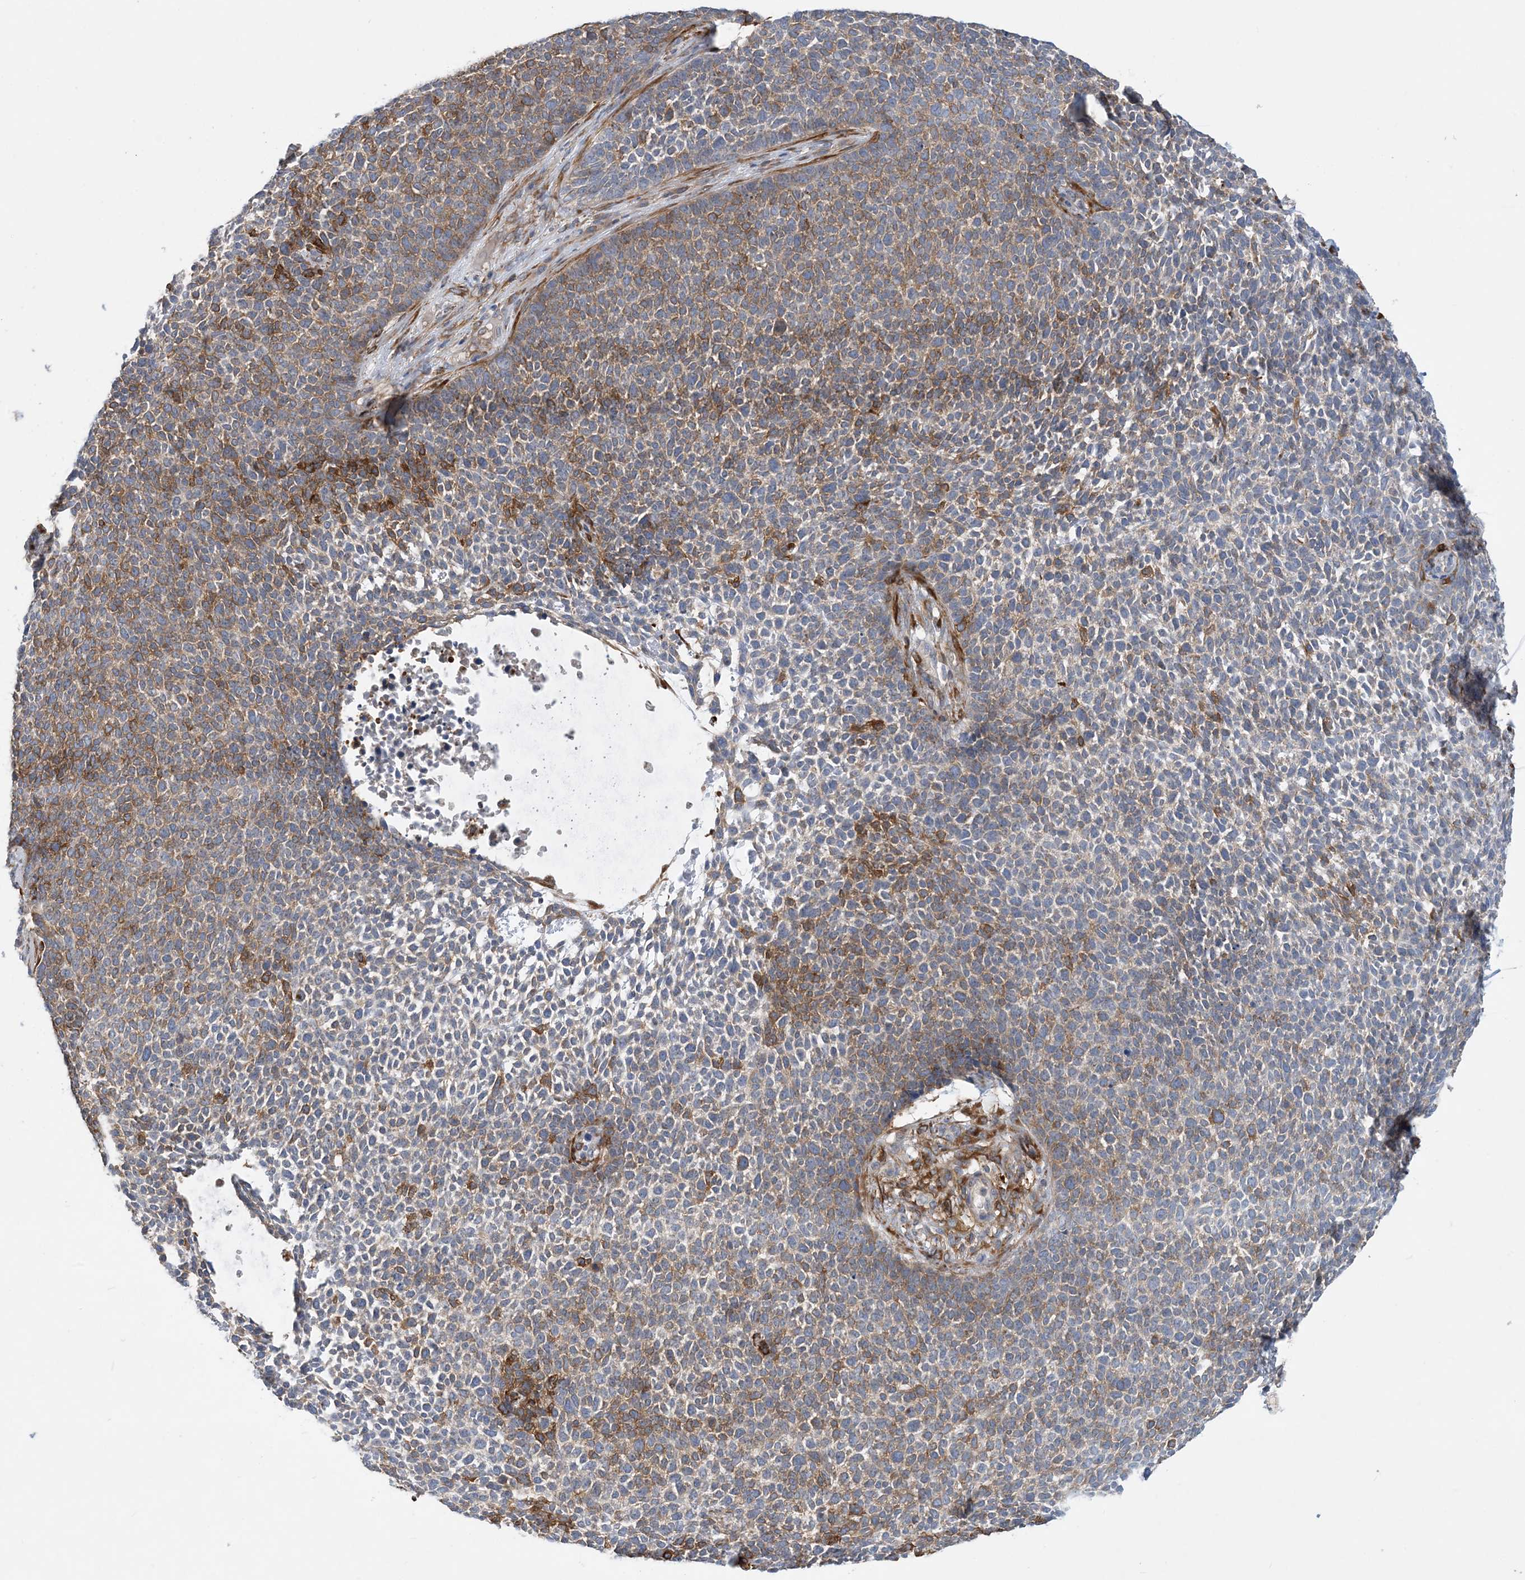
{"staining": {"intensity": "moderate", "quantity": "25%-75%", "location": "cytoplasmic/membranous"}, "tissue": "skin cancer", "cell_type": "Tumor cells", "image_type": "cancer", "snomed": [{"axis": "morphology", "description": "Basal cell carcinoma"}, {"axis": "topography", "description": "Skin"}], "caption": "Brown immunohistochemical staining in human skin basal cell carcinoma shows moderate cytoplasmic/membranous expression in about 25%-75% of tumor cells. The staining is performed using DAB brown chromogen to label protein expression. The nuclei are counter-stained blue using hematoxylin.", "gene": "EIF2A", "patient": {"sex": "female", "age": 84}}